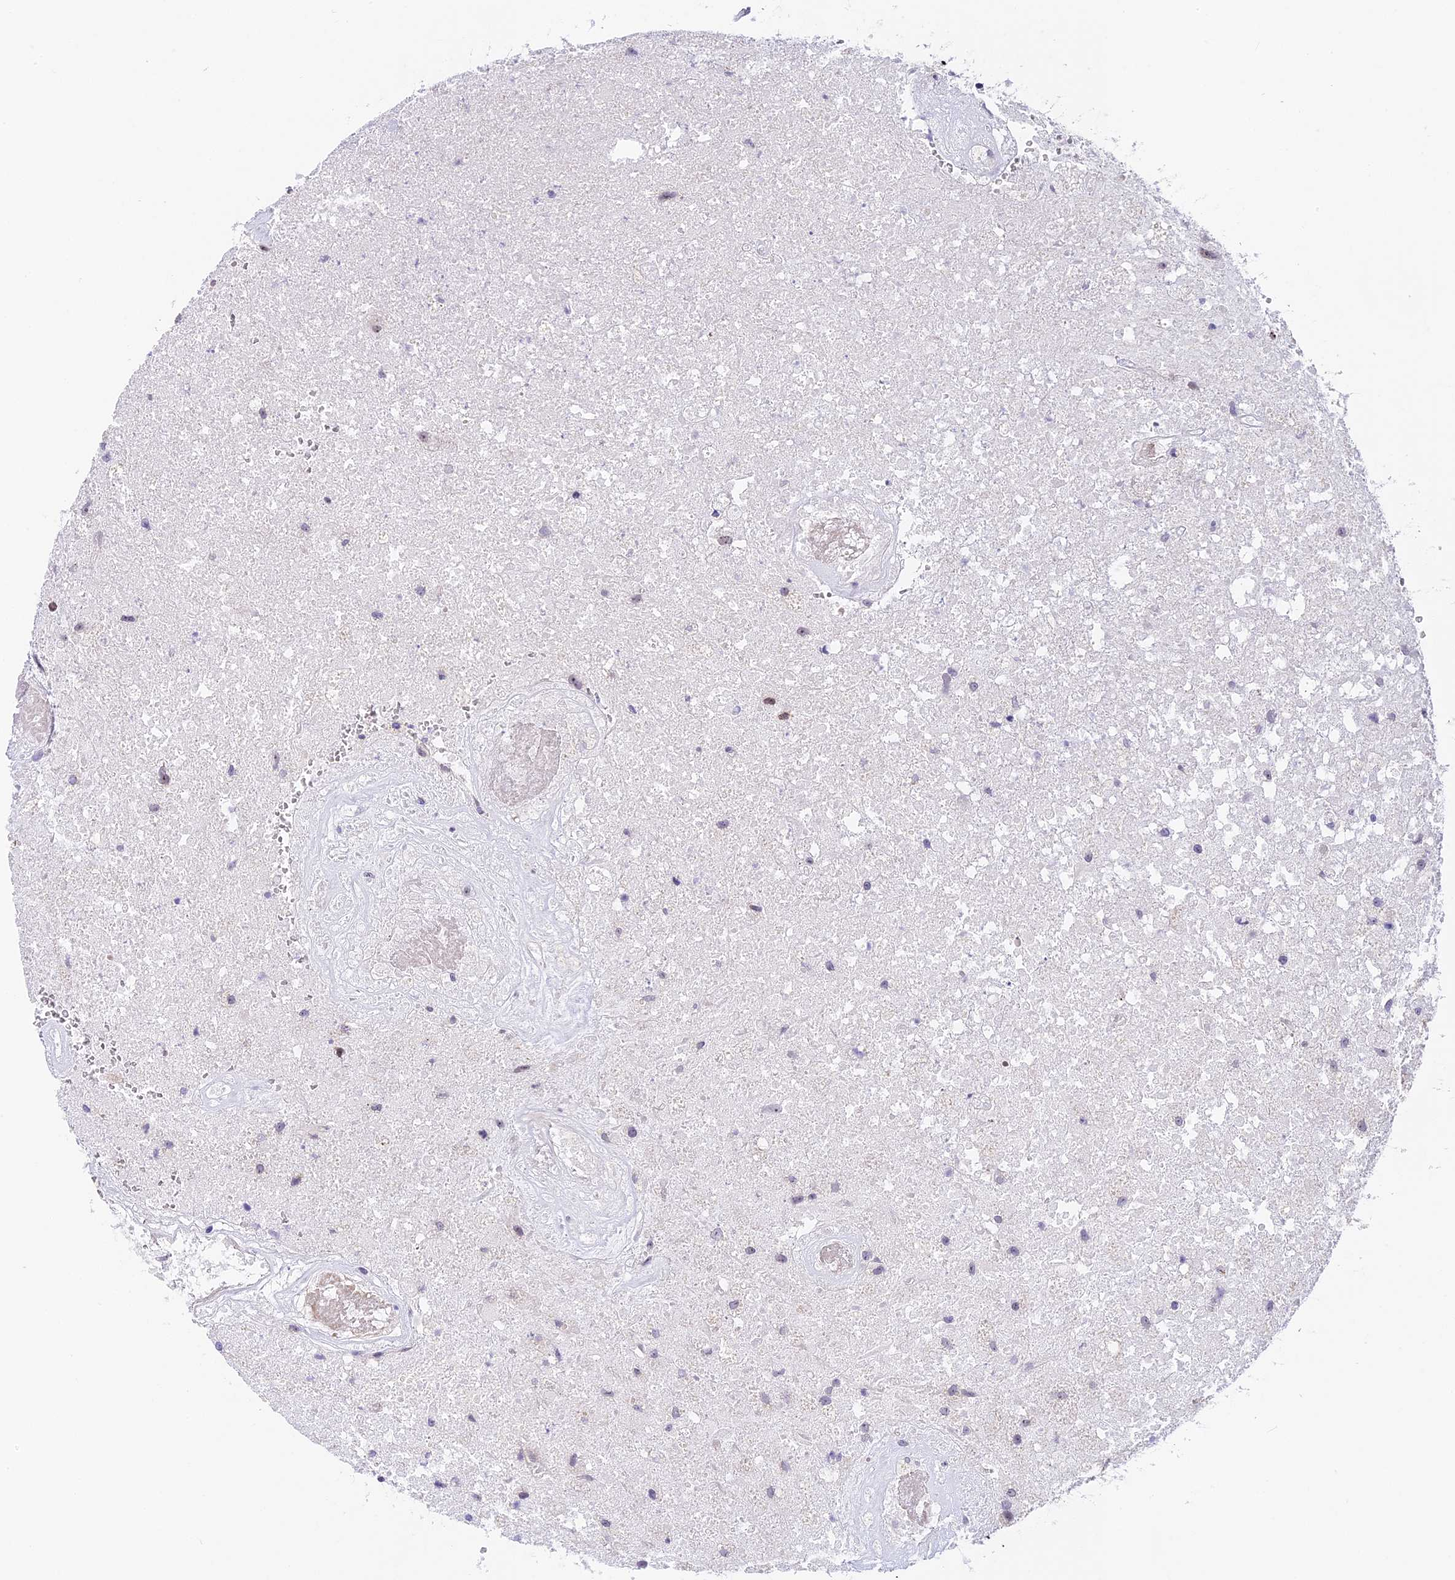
{"staining": {"intensity": "negative", "quantity": "none", "location": "none"}, "tissue": "glioma", "cell_type": "Tumor cells", "image_type": "cancer", "snomed": [{"axis": "morphology", "description": "Glioma, malignant, High grade"}, {"axis": "topography", "description": "Brain"}], "caption": "Photomicrograph shows no protein staining in tumor cells of malignant glioma (high-grade) tissue. (IHC, brightfield microscopy, high magnification).", "gene": "MIDN", "patient": {"sex": "male", "age": 56}}